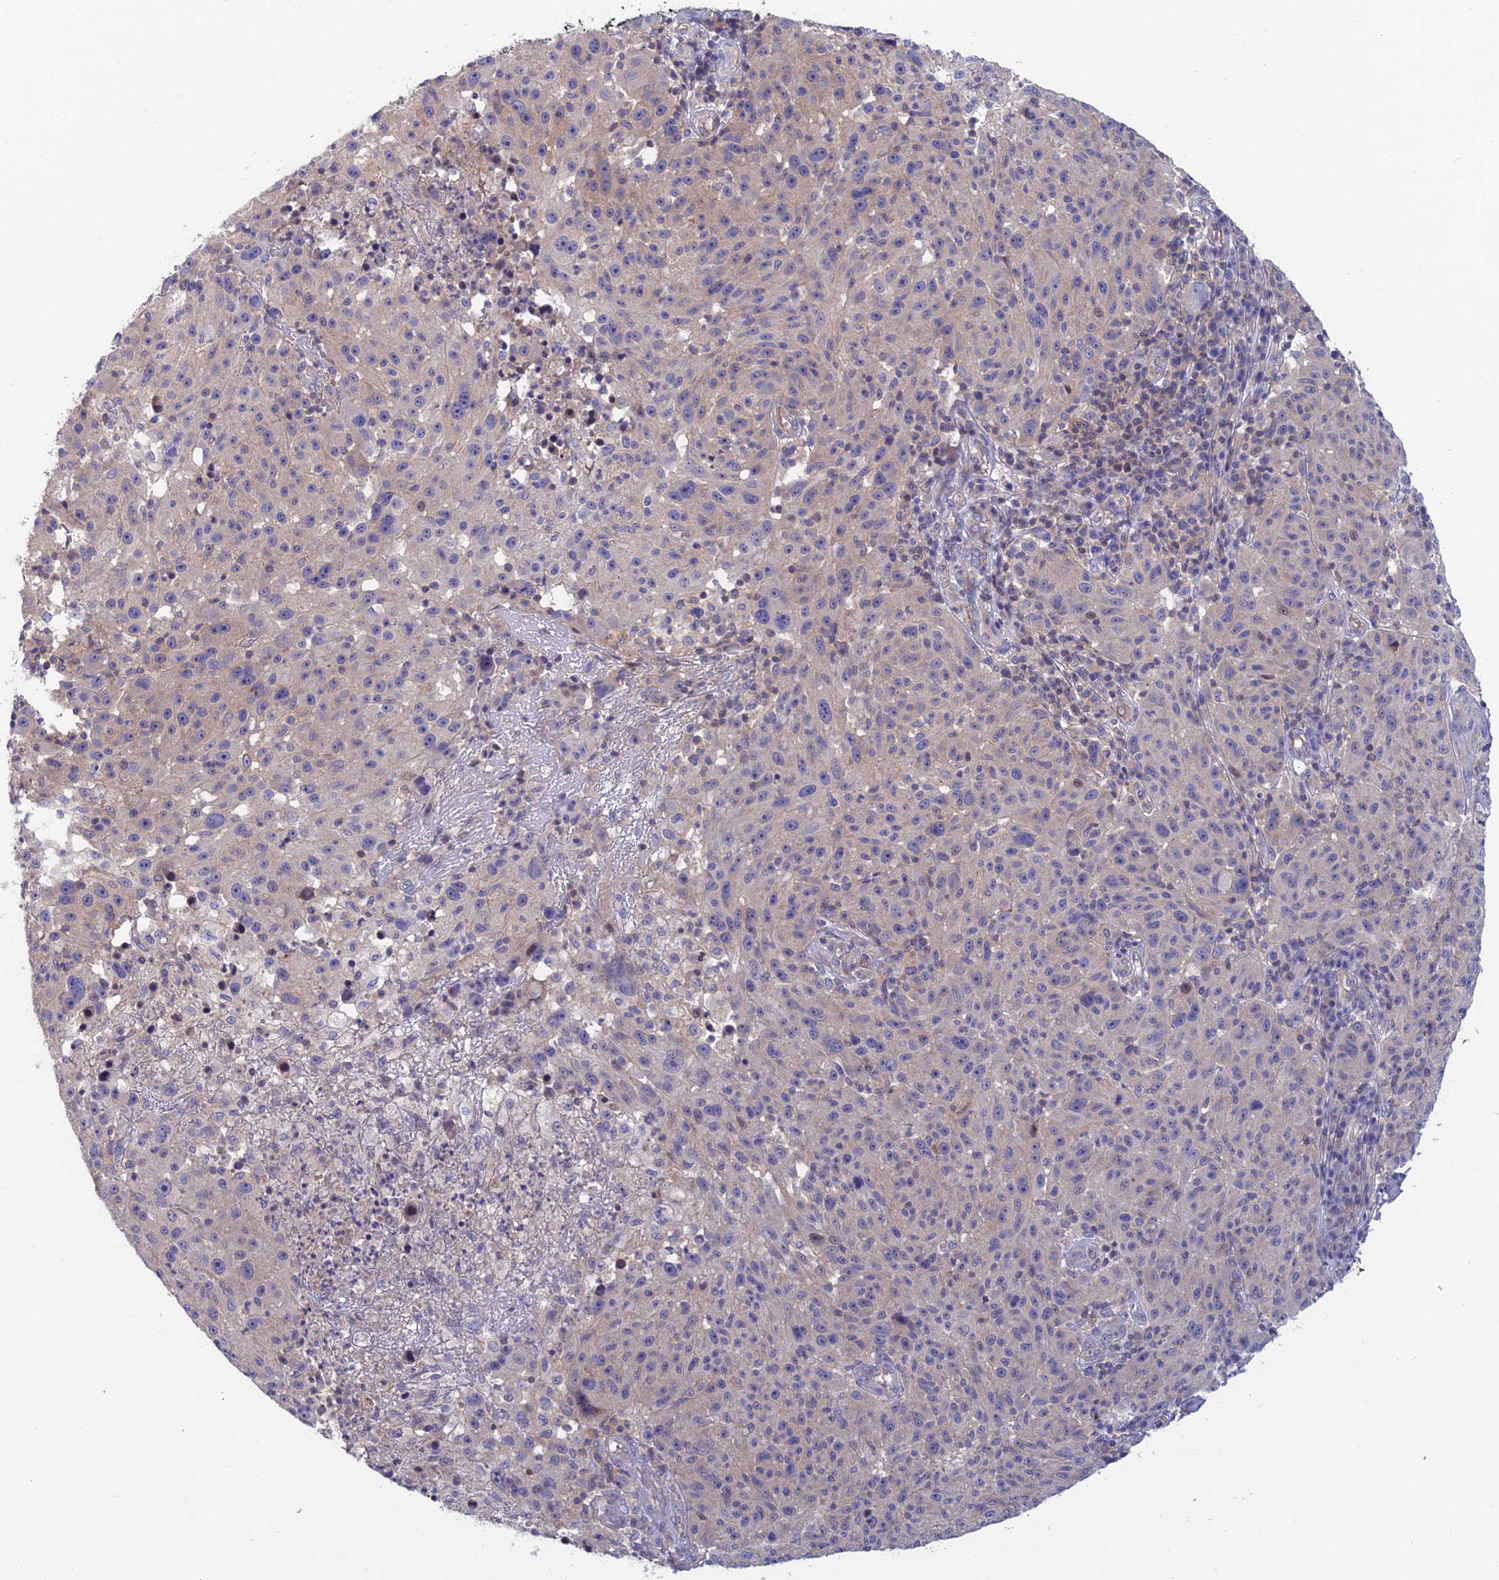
{"staining": {"intensity": "negative", "quantity": "none", "location": "none"}, "tissue": "melanoma", "cell_type": "Tumor cells", "image_type": "cancer", "snomed": [{"axis": "morphology", "description": "Malignant melanoma, NOS"}, {"axis": "topography", "description": "Skin"}], "caption": "An immunohistochemistry (IHC) histopathology image of malignant melanoma is shown. There is no staining in tumor cells of malignant melanoma.", "gene": "USP37", "patient": {"sex": "male", "age": 53}}